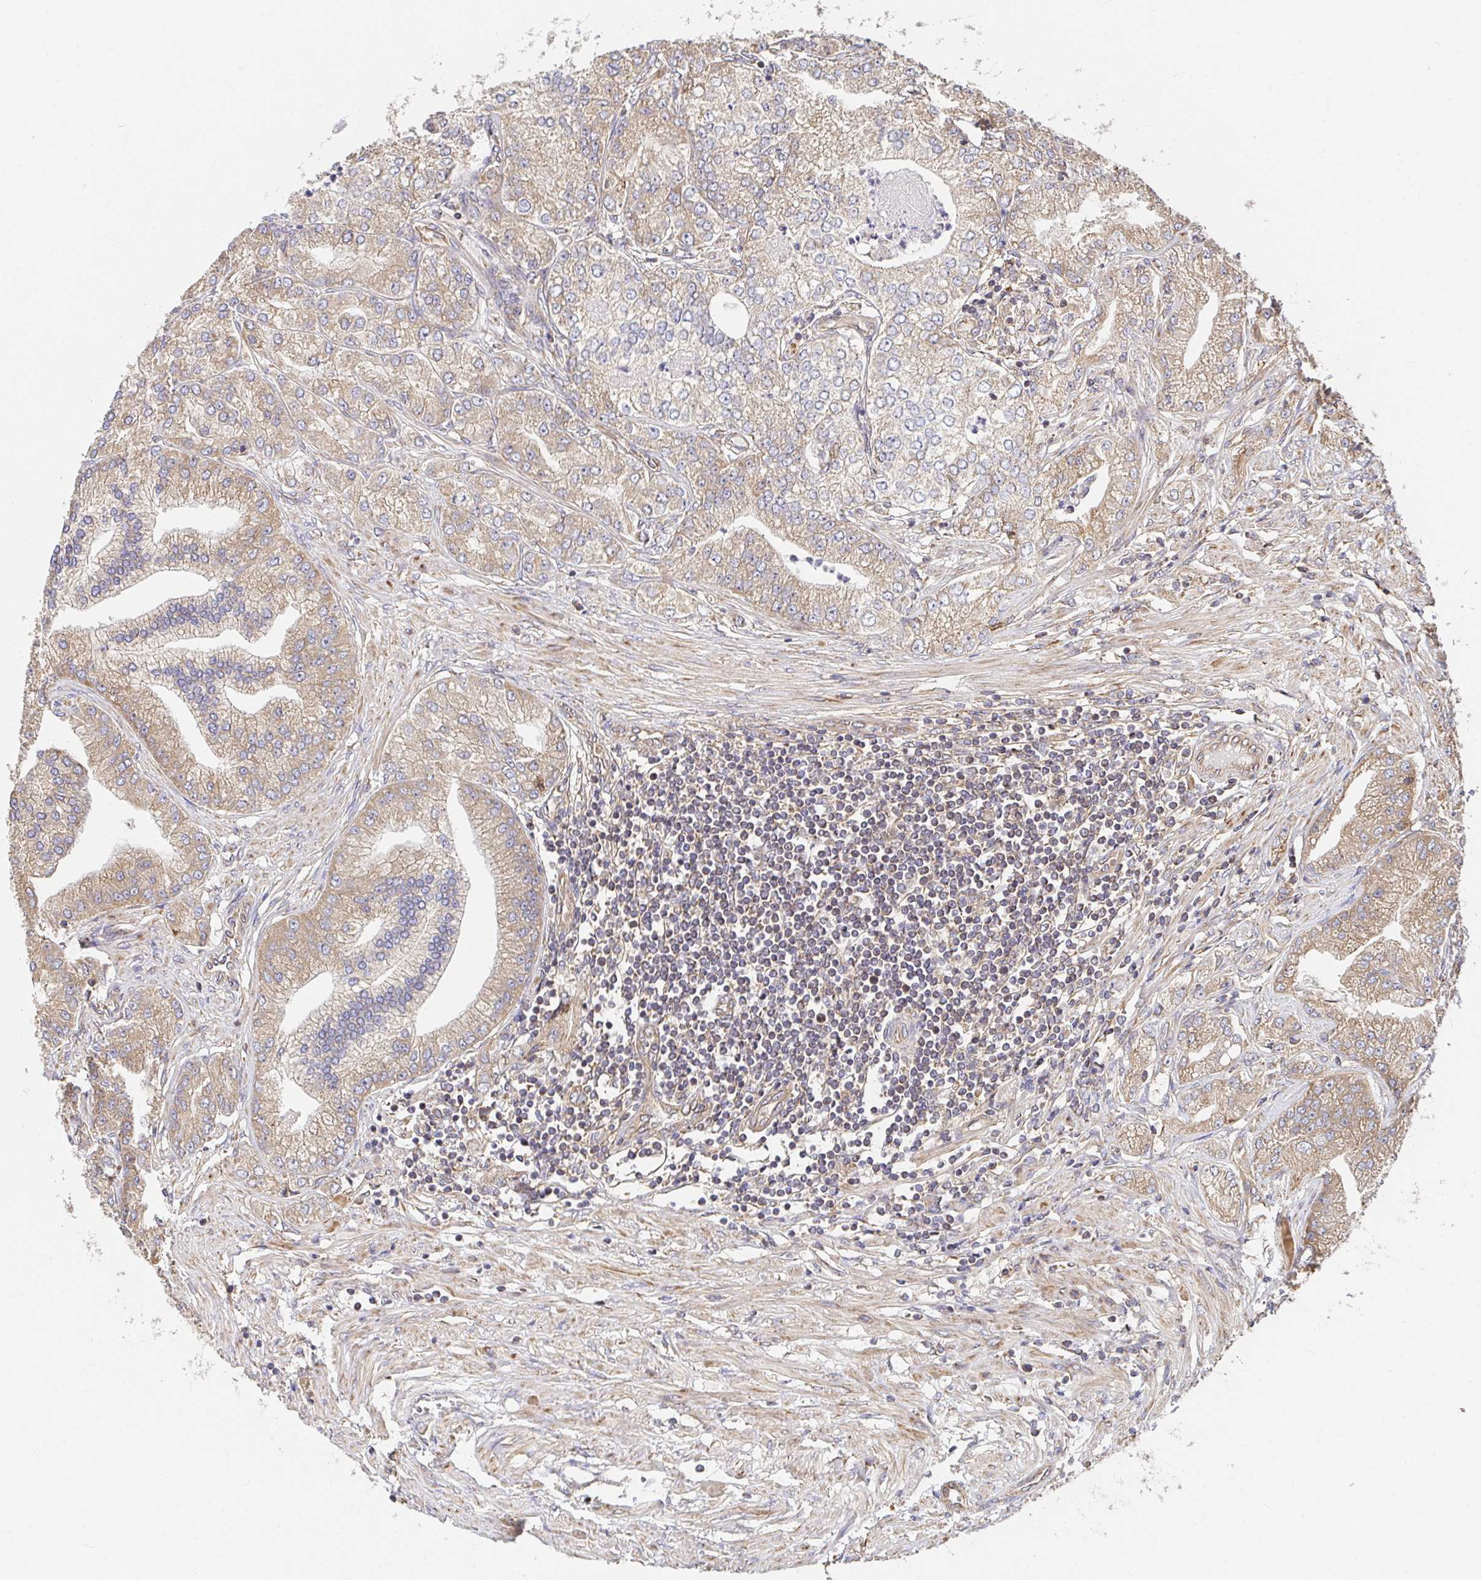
{"staining": {"intensity": "weak", "quantity": ">75%", "location": "cytoplasmic/membranous"}, "tissue": "prostate cancer", "cell_type": "Tumor cells", "image_type": "cancer", "snomed": [{"axis": "morphology", "description": "Adenocarcinoma, High grade"}, {"axis": "topography", "description": "Prostate"}], "caption": "This micrograph exhibits IHC staining of prostate cancer, with low weak cytoplasmic/membranous staining in approximately >75% of tumor cells.", "gene": "APBB1", "patient": {"sex": "male", "age": 61}}